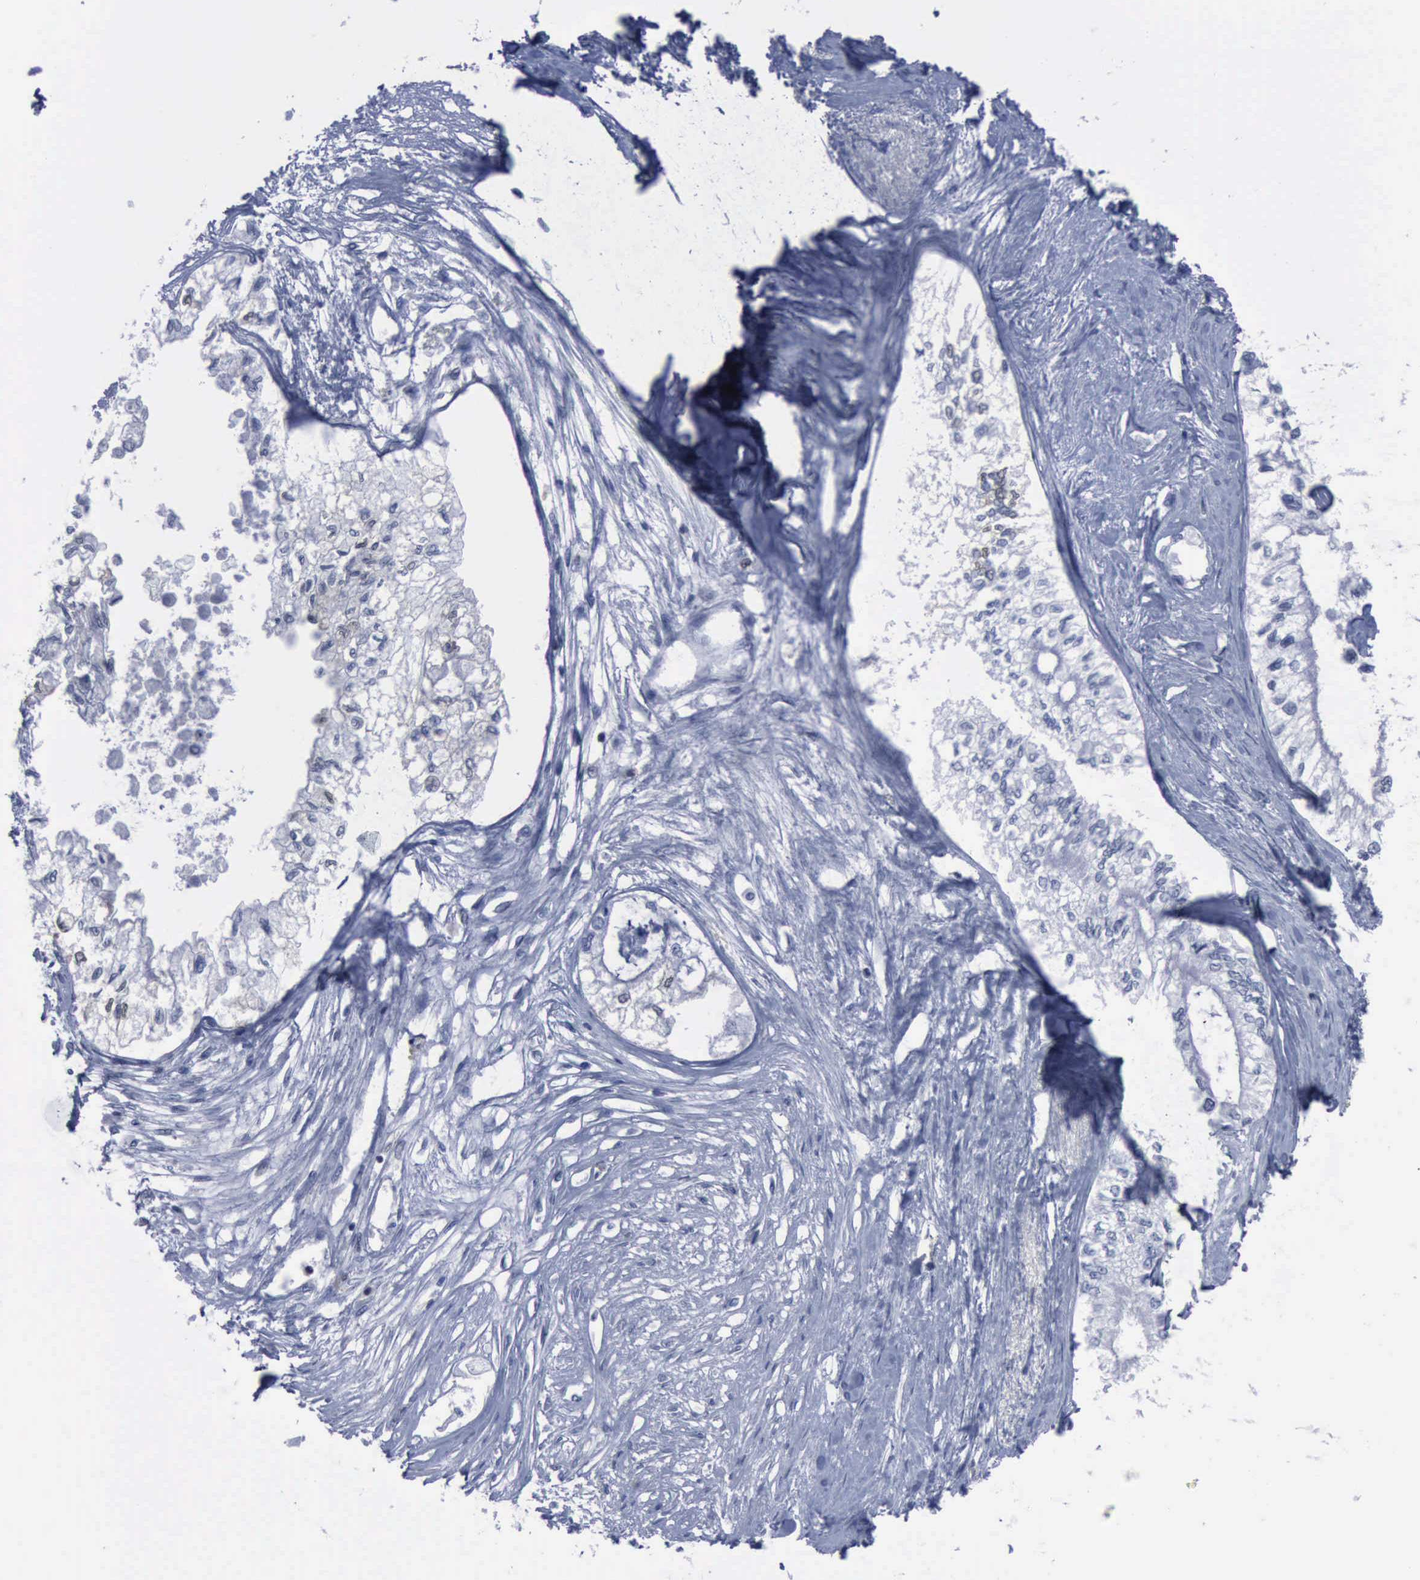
{"staining": {"intensity": "negative", "quantity": "none", "location": "none"}, "tissue": "pancreatic cancer", "cell_type": "Tumor cells", "image_type": "cancer", "snomed": [{"axis": "morphology", "description": "Adenocarcinoma, NOS"}, {"axis": "topography", "description": "Pancreas"}], "caption": "Immunohistochemistry (IHC) of pancreatic cancer (adenocarcinoma) exhibits no staining in tumor cells.", "gene": "CSTA", "patient": {"sex": "male", "age": 79}}